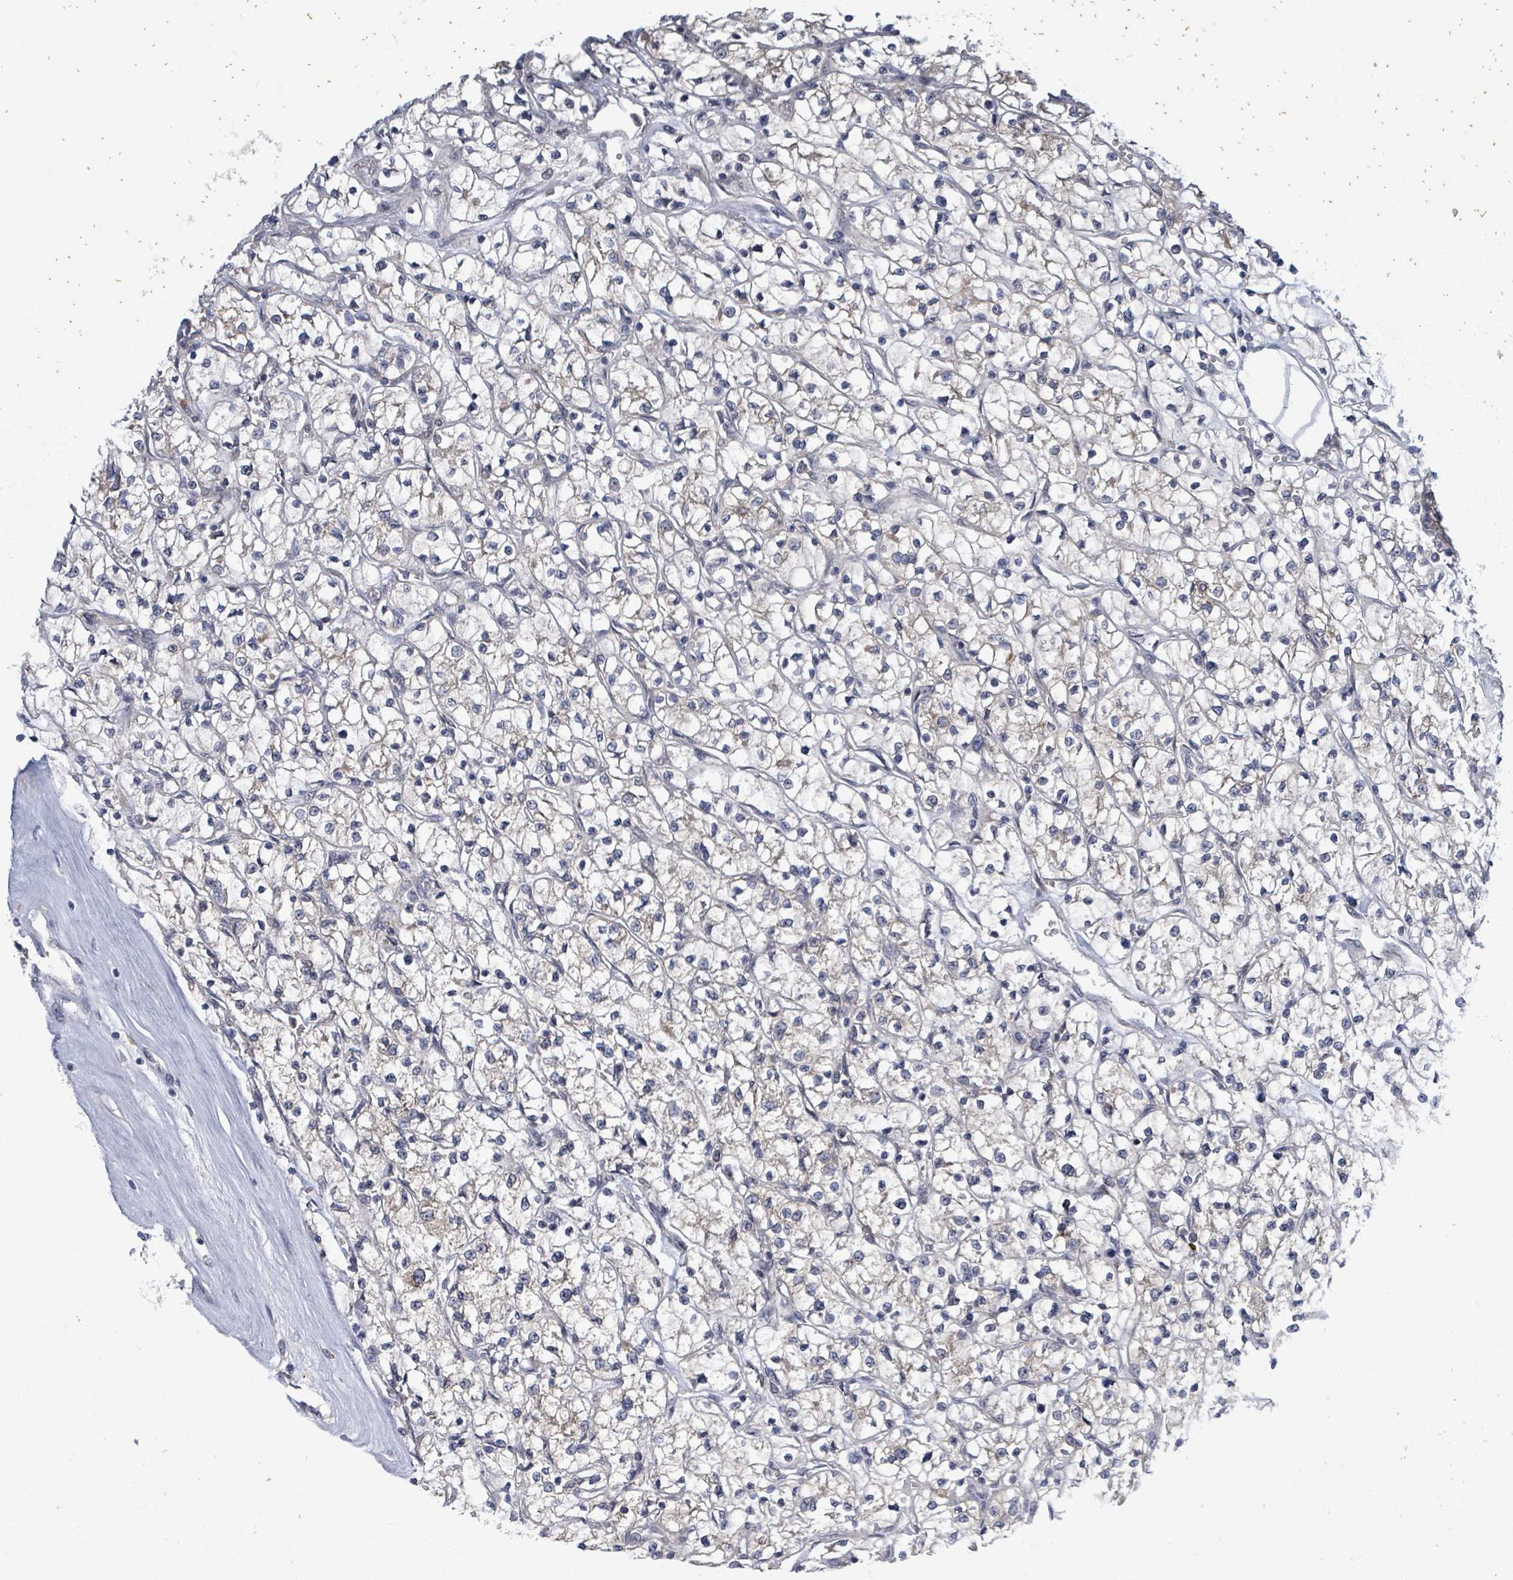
{"staining": {"intensity": "negative", "quantity": "none", "location": "none"}, "tissue": "renal cancer", "cell_type": "Tumor cells", "image_type": "cancer", "snomed": [{"axis": "morphology", "description": "Adenocarcinoma, NOS"}, {"axis": "topography", "description": "Kidney"}], "caption": "DAB immunohistochemical staining of human renal cancer demonstrates no significant expression in tumor cells.", "gene": "ATP13A1", "patient": {"sex": "female", "age": 64}}